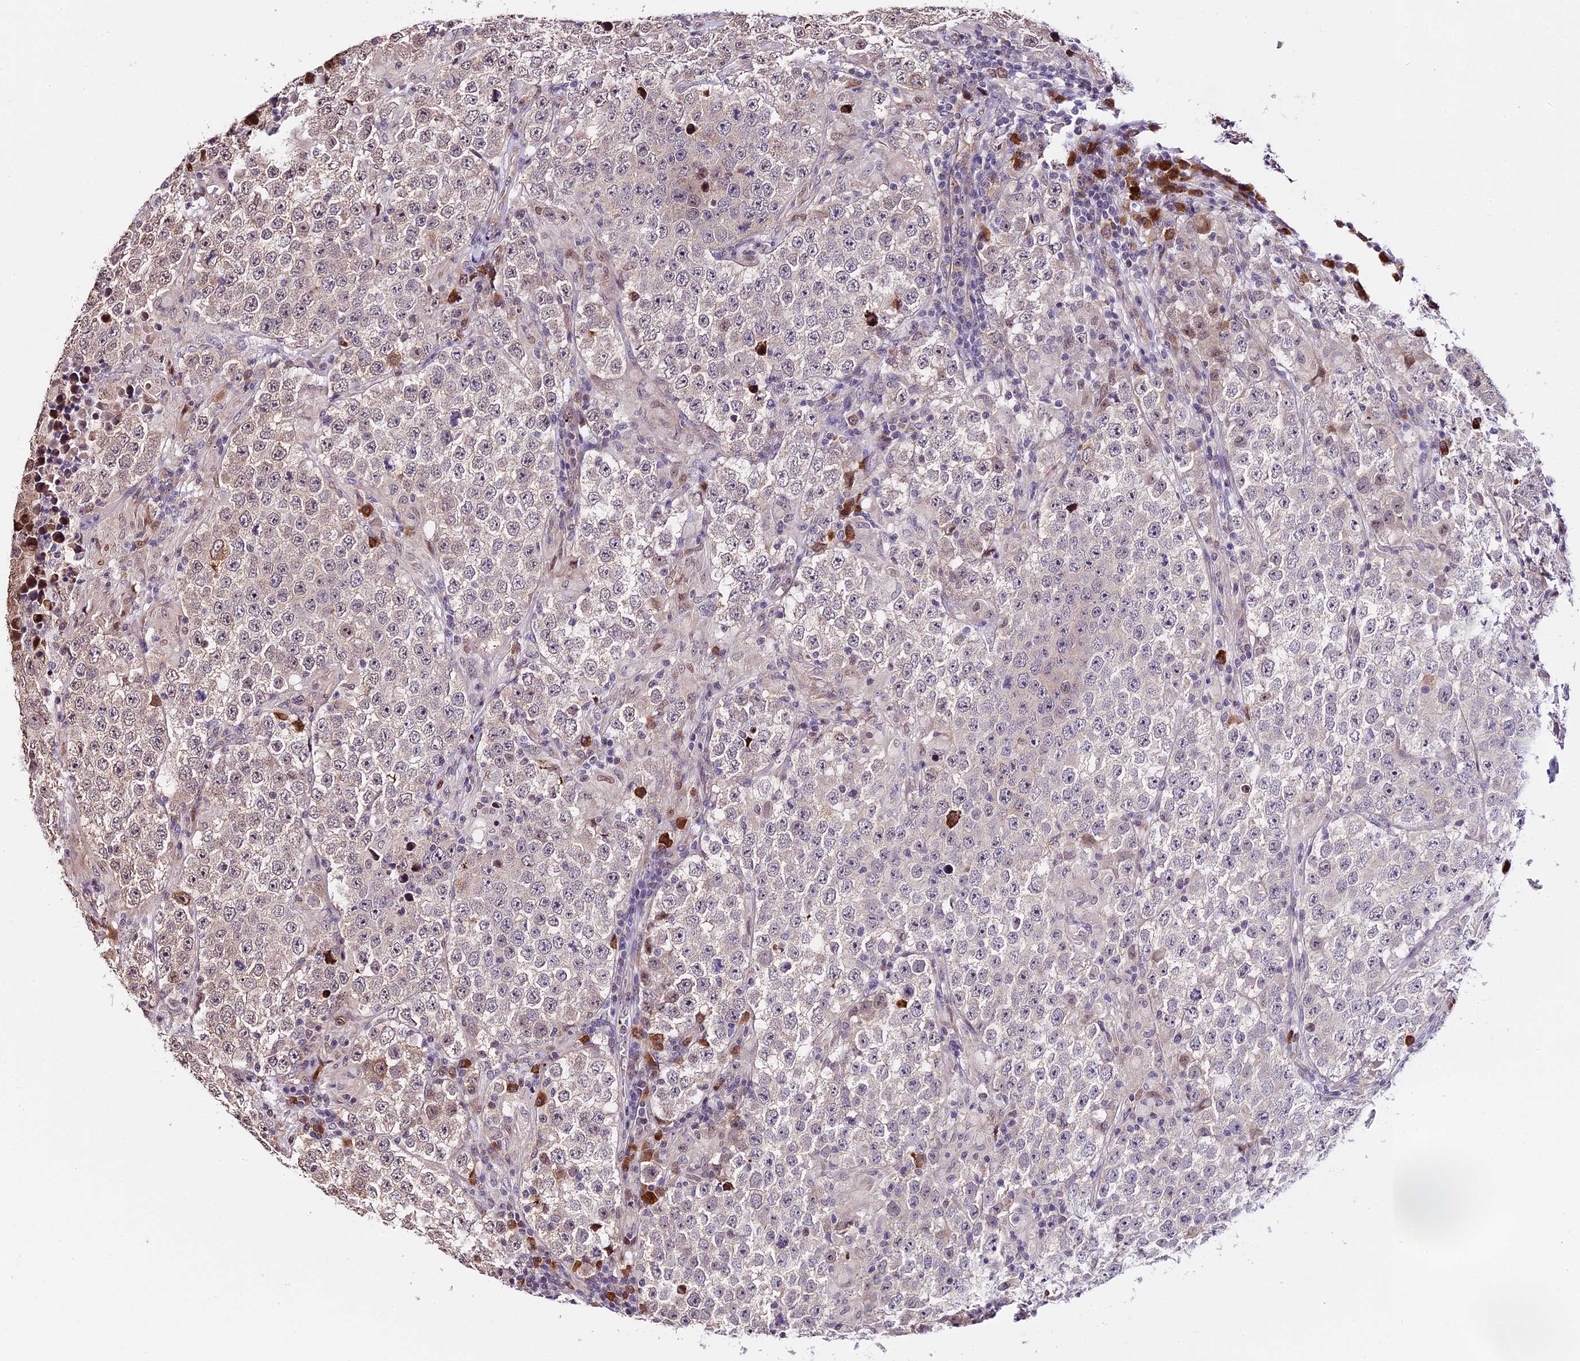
{"staining": {"intensity": "negative", "quantity": "none", "location": "none"}, "tissue": "testis cancer", "cell_type": "Tumor cells", "image_type": "cancer", "snomed": [{"axis": "morphology", "description": "Normal tissue, NOS"}, {"axis": "morphology", "description": "Urothelial carcinoma, High grade"}, {"axis": "morphology", "description": "Seminoma, NOS"}, {"axis": "morphology", "description": "Carcinoma, Embryonal, NOS"}, {"axis": "topography", "description": "Urinary bladder"}, {"axis": "topography", "description": "Testis"}], "caption": "Immunohistochemistry (IHC) micrograph of neoplastic tissue: human testis cancer (seminoma) stained with DAB (3,3'-diaminobenzidine) demonstrates no significant protein staining in tumor cells. (DAB immunohistochemistry (IHC), high magnification).", "gene": "HERPUD1", "patient": {"sex": "male", "age": 41}}